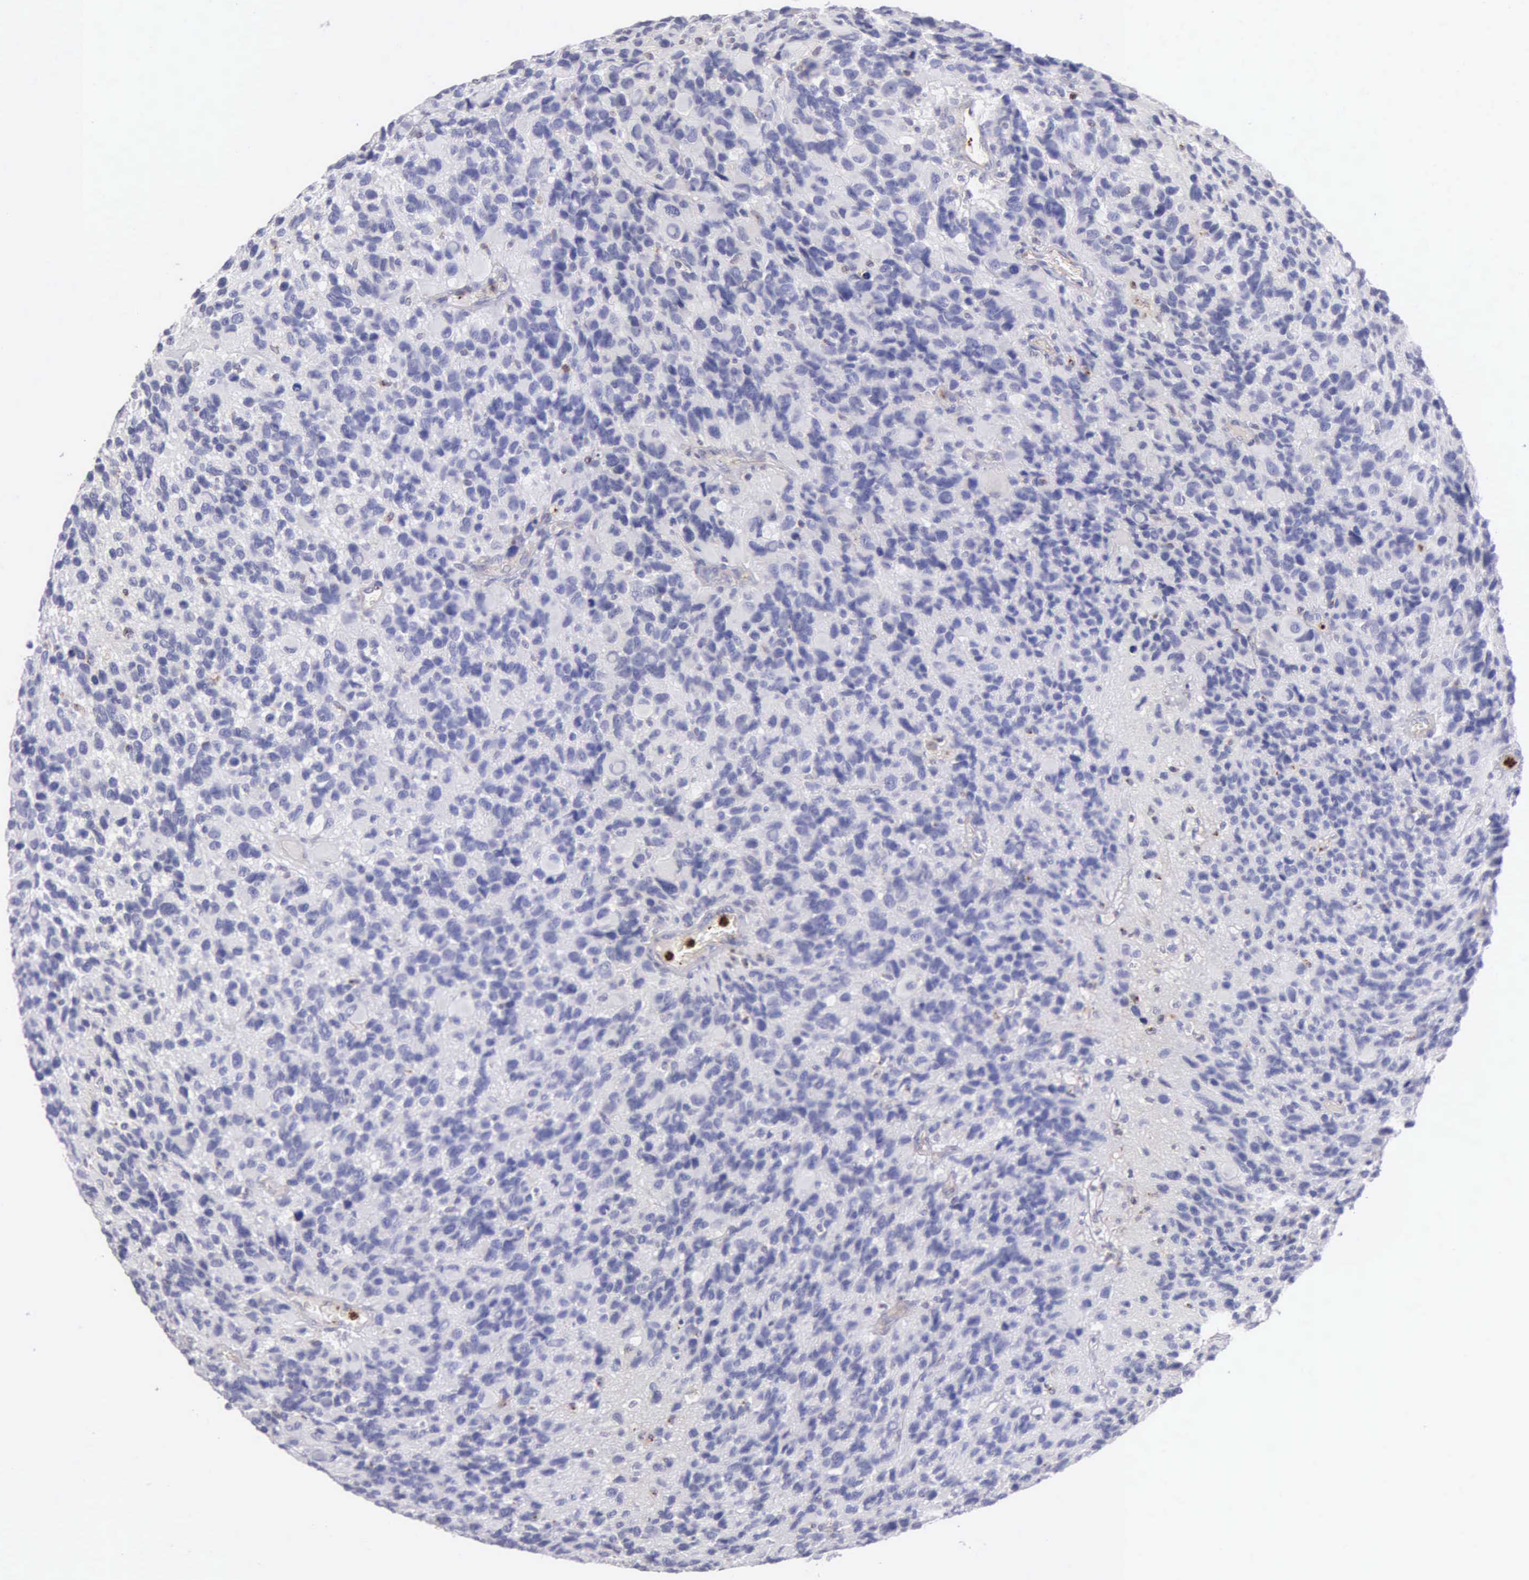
{"staining": {"intensity": "negative", "quantity": "none", "location": "none"}, "tissue": "glioma", "cell_type": "Tumor cells", "image_type": "cancer", "snomed": [{"axis": "morphology", "description": "Glioma, malignant, High grade"}, {"axis": "topography", "description": "Brain"}], "caption": "A high-resolution image shows immunohistochemistry (IHC) staining of glioma, which reveals no significant positivity in tumor cells.", "gene": "SRGN", "patient": {"sex": "male", "age": 77}}